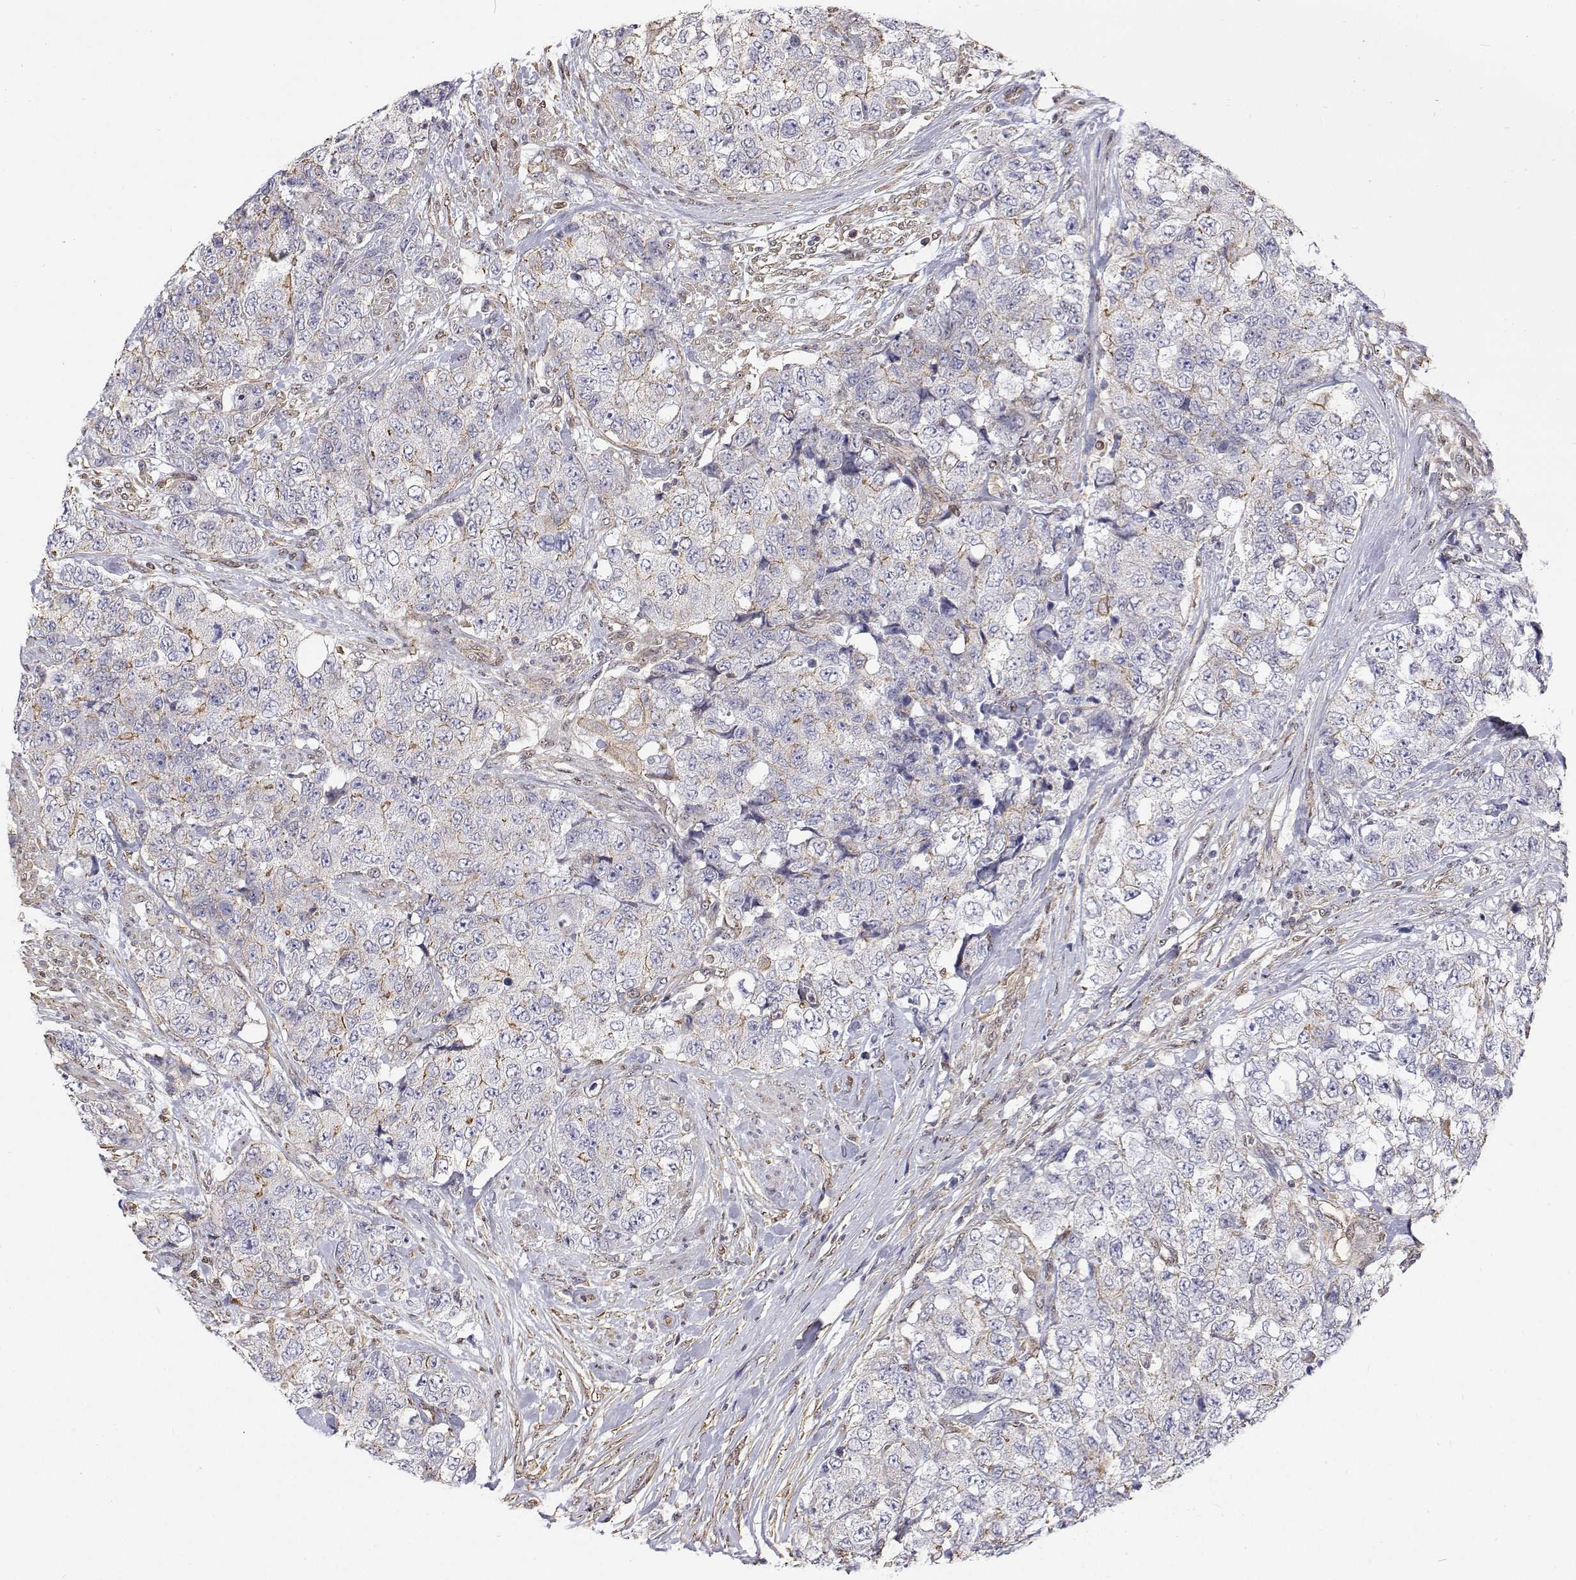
{"staining": {"intensity": "negative", "quantity": "none", "location": "none"}, "tissue": "urothelial cancer", "cell_type": "Tumor cells", "image_type": "cancer", "snomed": [{"axis": "morphology", "description": "Urothelial carcinoma, High grade"}, {"axis": "topography", "description": "Urinary bladder"}], "caption": "IHC photomicrograph of neoplastic tissue: urothelial cancer stained with DAB (3,3'-diaminobenzidine) displays no significant protein expression in tumor cells.", "gene": "GSDMA", "patient": {"sex": "female", "age": 78}}